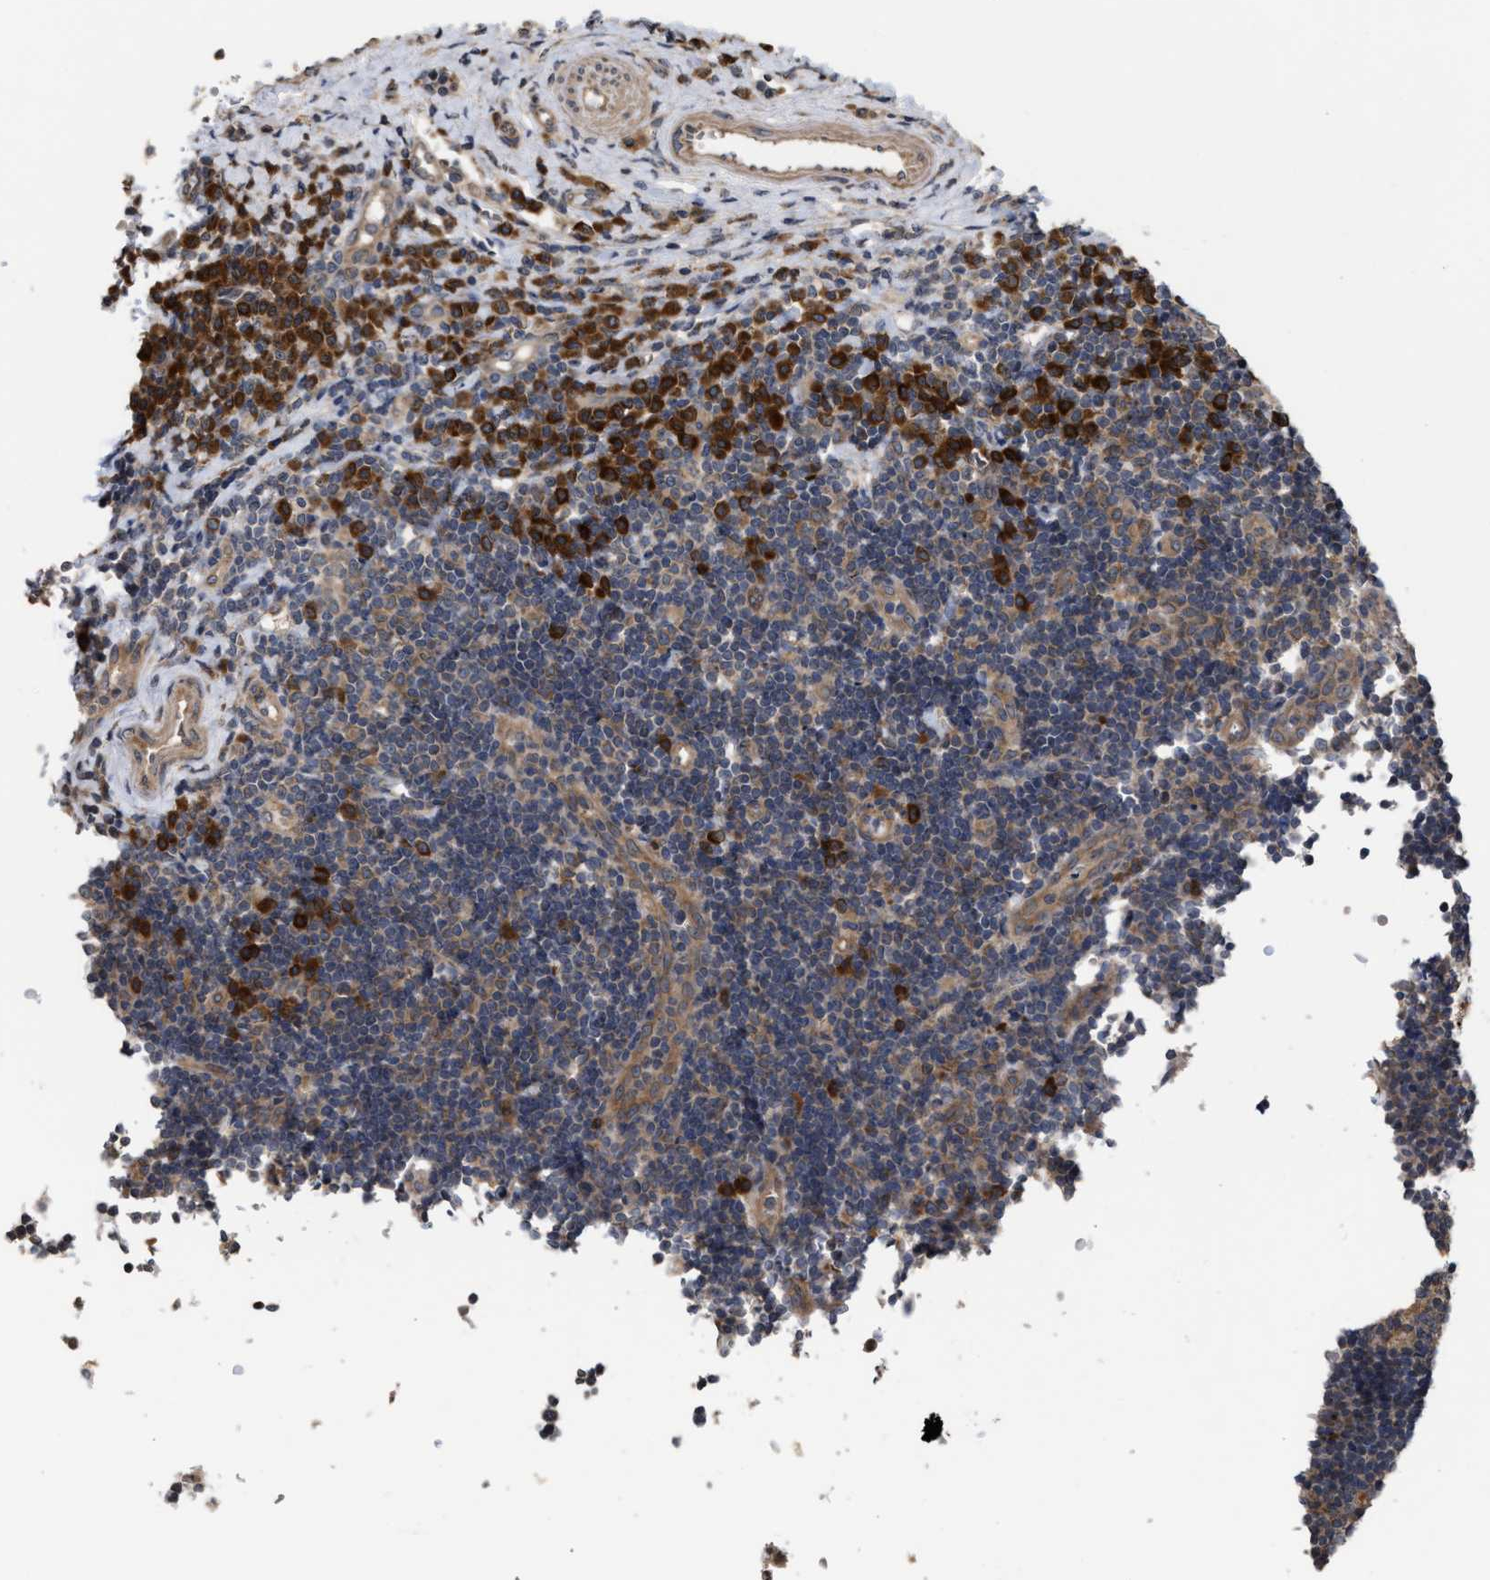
{"staining": {"intensity": "moderate", "quantity": ">75%", "location": "cytoplasmic/membranous"}, "tissue": "tonsil", "cell_type": "Germinal center cells", "image_type": "normal", "snomed": [{"axis": "morphology", "description": "Normal tissue, NOS"}, {"axis": "topography", "description": "Tonsil"}], "caption": "Immunohistochemical staining of normal human tonsil exhibits medium levels of moderate cytoplasmic/membranous expression in approximately >75% of germinal center cells.", "gene": "SAR1A", "patient": {"sex": "female", "age": 40}}